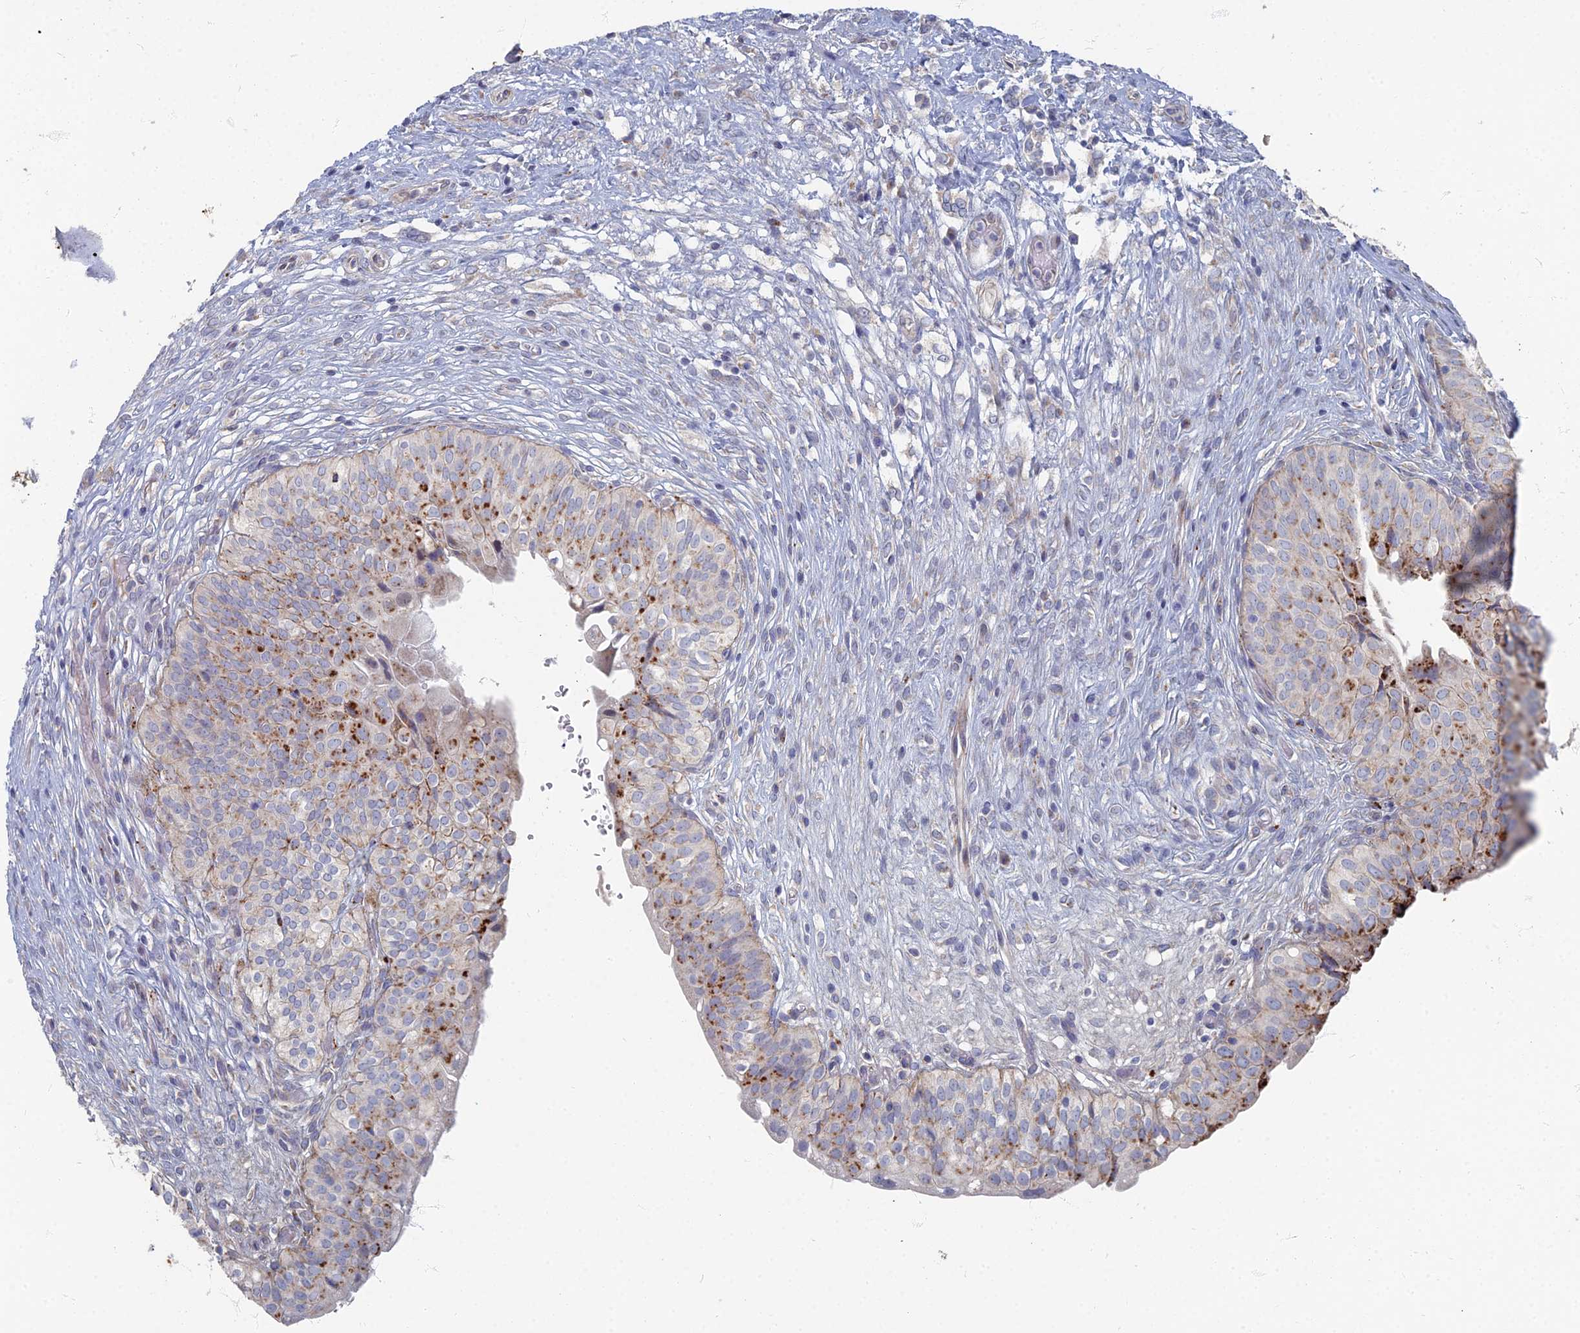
{"staining": {"intensity": "strong", "quantity": "<25%", "location": "cytoplasmic/membranous"}, "tissue": "urinary bladder", "cell_type": "Urothelial cells", "image_type": "normal", "snomed": [{"axis": "morphology", "description": "Normal tissue, NOS"}, {"axis": "topography", "description": "Urinary bladder"}], "caption": "Strong cytoplasmic/membranous staining is seen in approximately <25% of urothelial cells in benign urinary bladder. The staining is performed using DAB (3,3'-diaminobenzidine) brown chromogen to label protein expression. The nuclei are counter-stained blue using hematoxylin.", "gene": "TMEM128", "patient": {"sex": "male", "age": 55}}